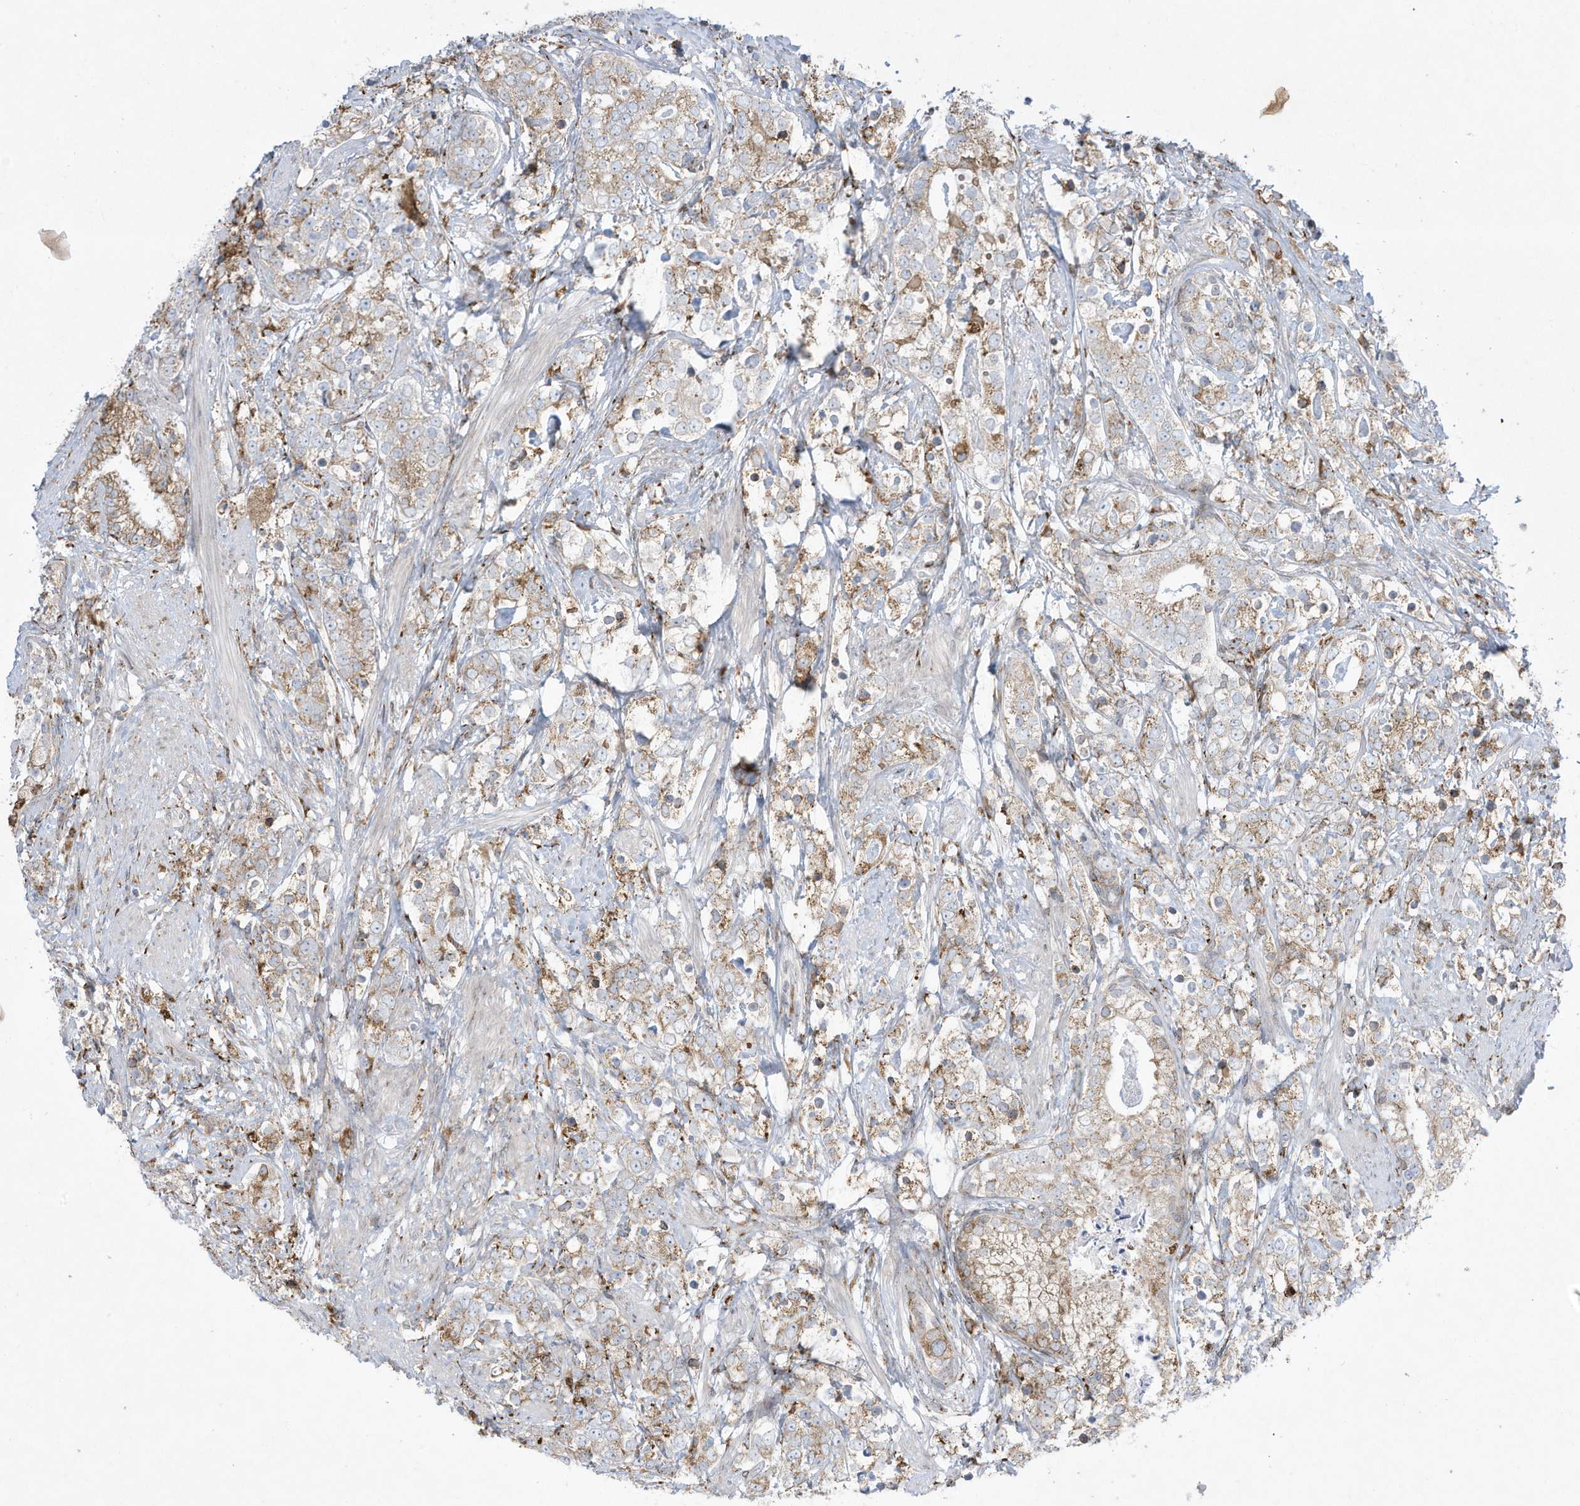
{"staining": {"intensity": "weak", "quantity": ">75%", "location": "cytoplasmic/membranous"}, "tissue": "prostate cancer", "cell_type": "Tumor cells", "image_type": "cancer", "snomed": [{"axis": "morphology", "description": "Adenocarcinoma, High grade"}, {"axis": "topography", "description": "Prostate"}], "caption": "The photomicrograph displays a brown stain indicating the presence of a protein in the cytoplasmic/membranous of tumor cells in prostate cancer. The staining is performed using DAB (3,3'-diaminobenzidine) brown chromogen to label protein expression. The nuclei are counter-stained blue using hematoxylin.", "gene": "PTK6", "patient": {"sex": "male", "age": 69}}